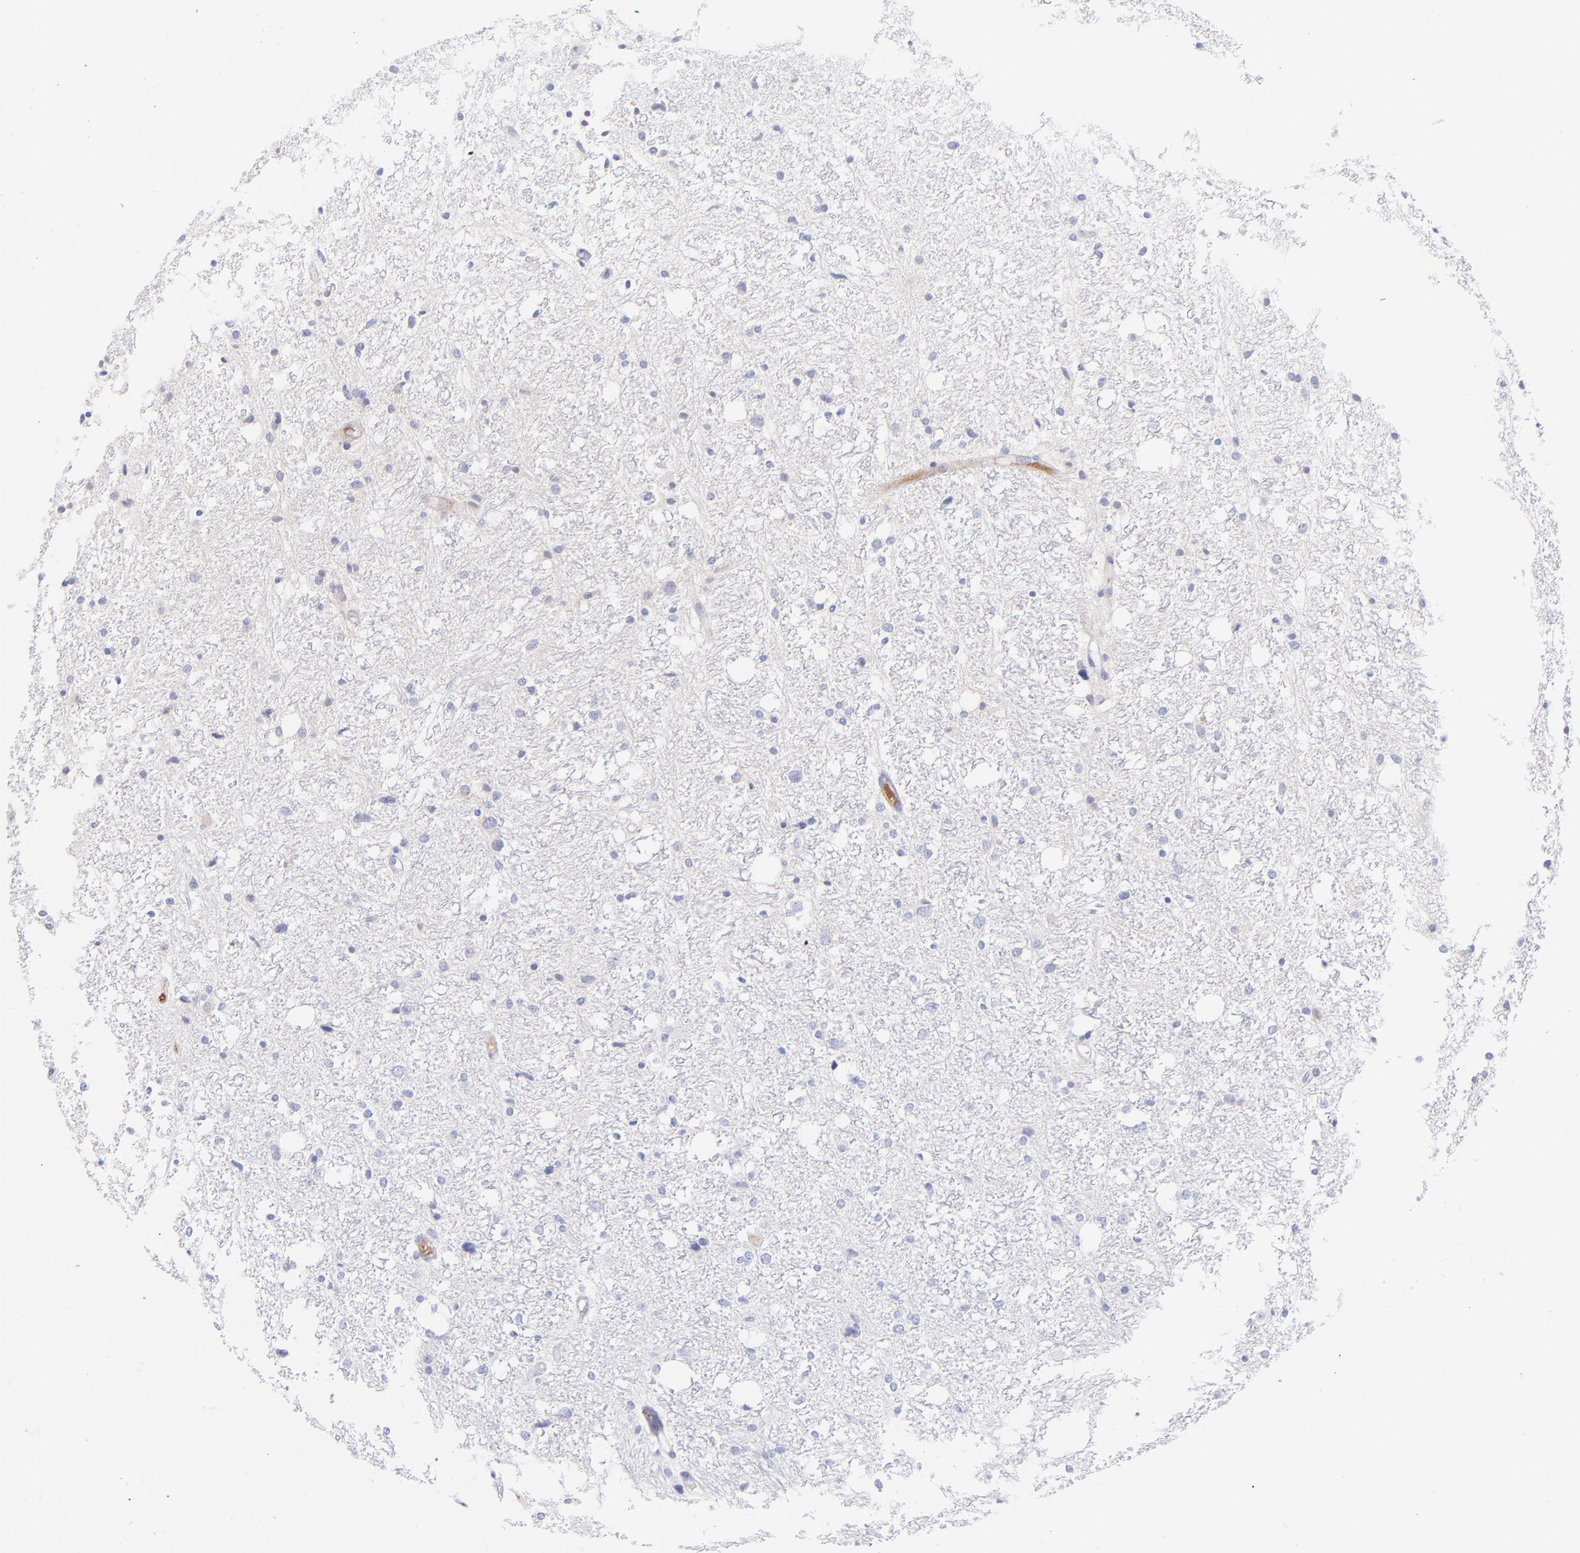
{"staining": {"intensity": "negative", "quantity": "none", "location": "none"}, "tissue": "glioma", "cell_type": "Tumor cells", "image_type": "cancer", "snomed": [{"axis": "morphology", "description": "Glioma, malignant, High grade"}, {"axis": "topography", "description": "Brain"}], "caption": "Immunohistochemistry histopathology image of human glioma stained for a protein (brown), which reveals no expression in tumor cells.", "gene": "HP", "patient": {"sex": "female", "age": 59}}